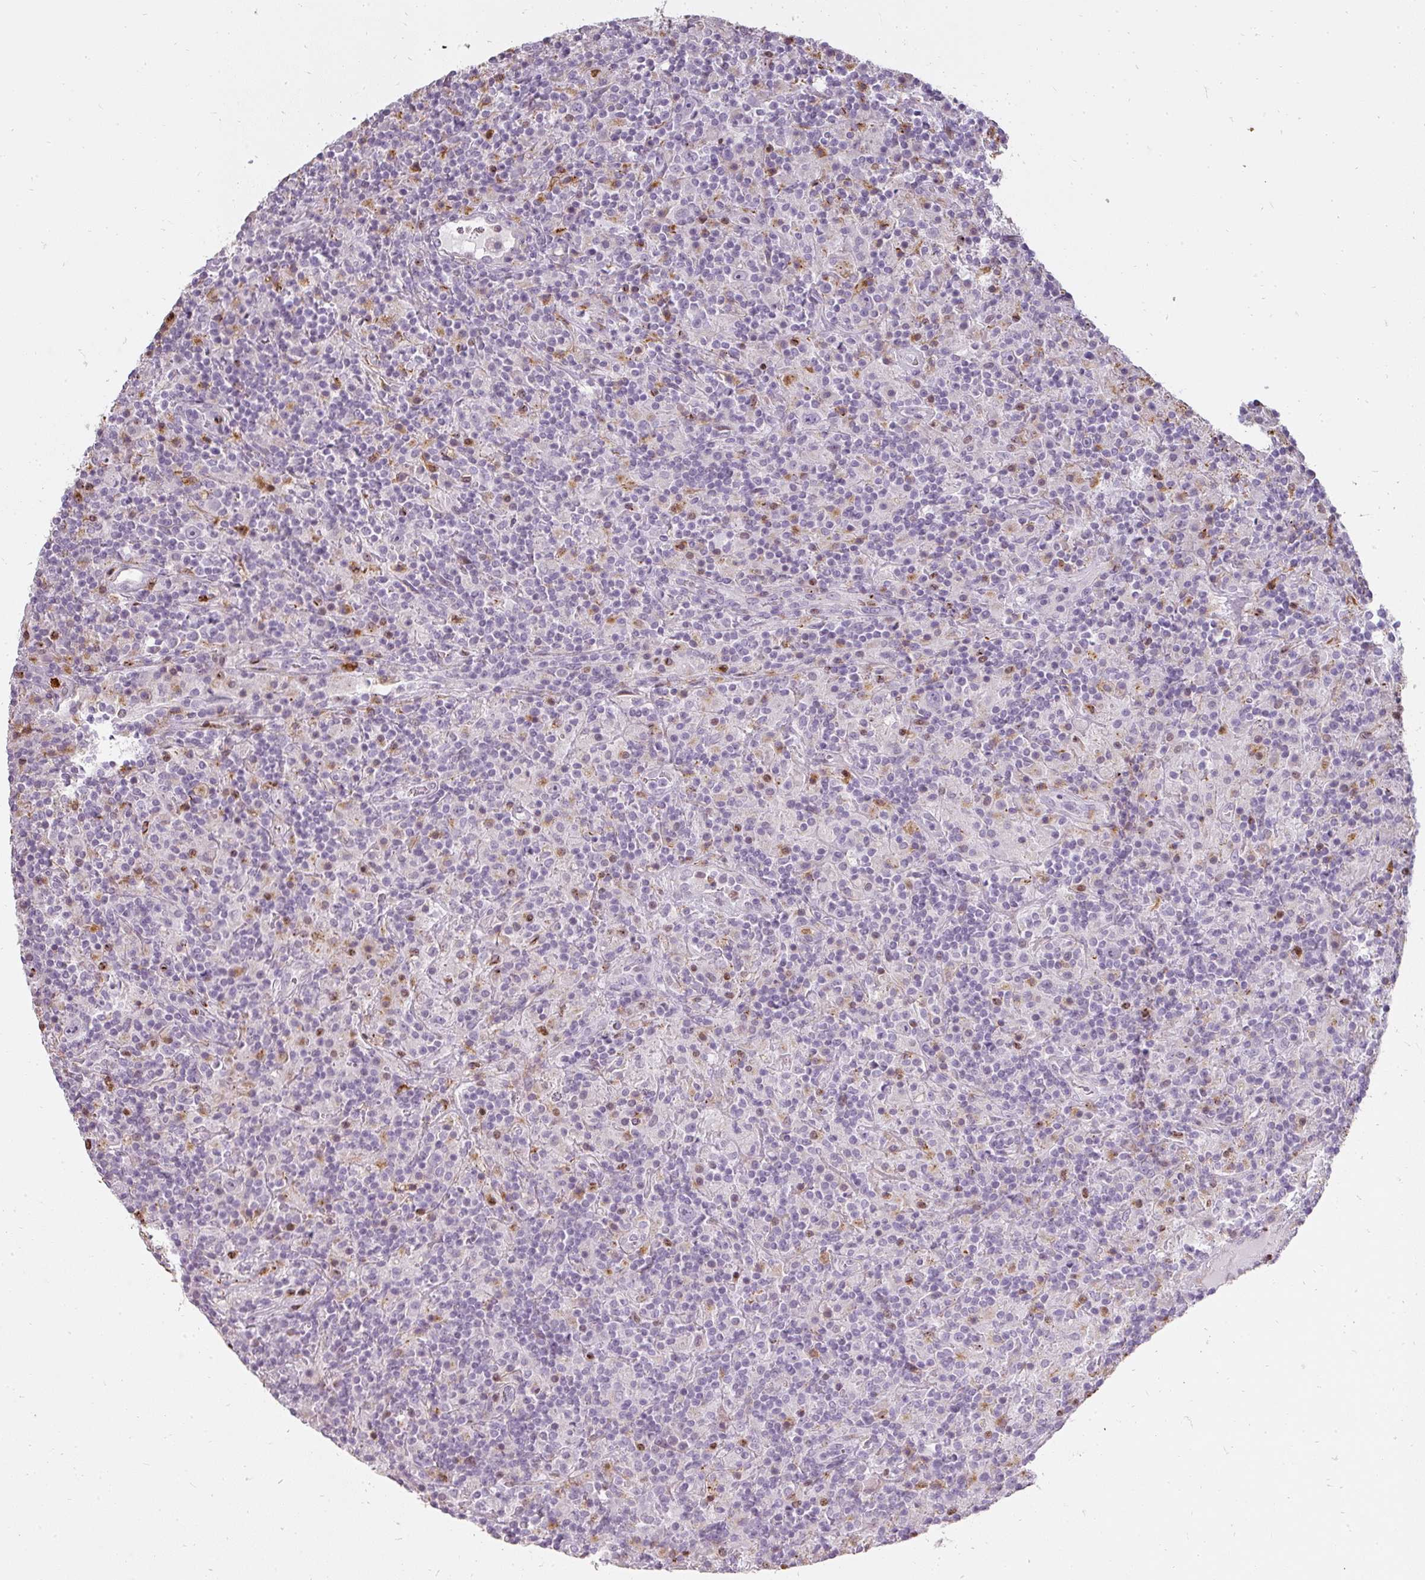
{"staining": {"intensity": "negative", "quantity": "none", "location": "none"}, "tissue": "lymphoma", "cell_type": "Tumor cells", "image_type": "cancer", "snomed": [{"axis": "morphology", "description": "Hodgkin's disease, NOS"}, {"axis": "topography", "description": "Lymph node"}], "caption": "There is no significant expression in tumor cells of lymphoma.", "gene": "BIK", "patient": {"sex": "male", "age": 70}}